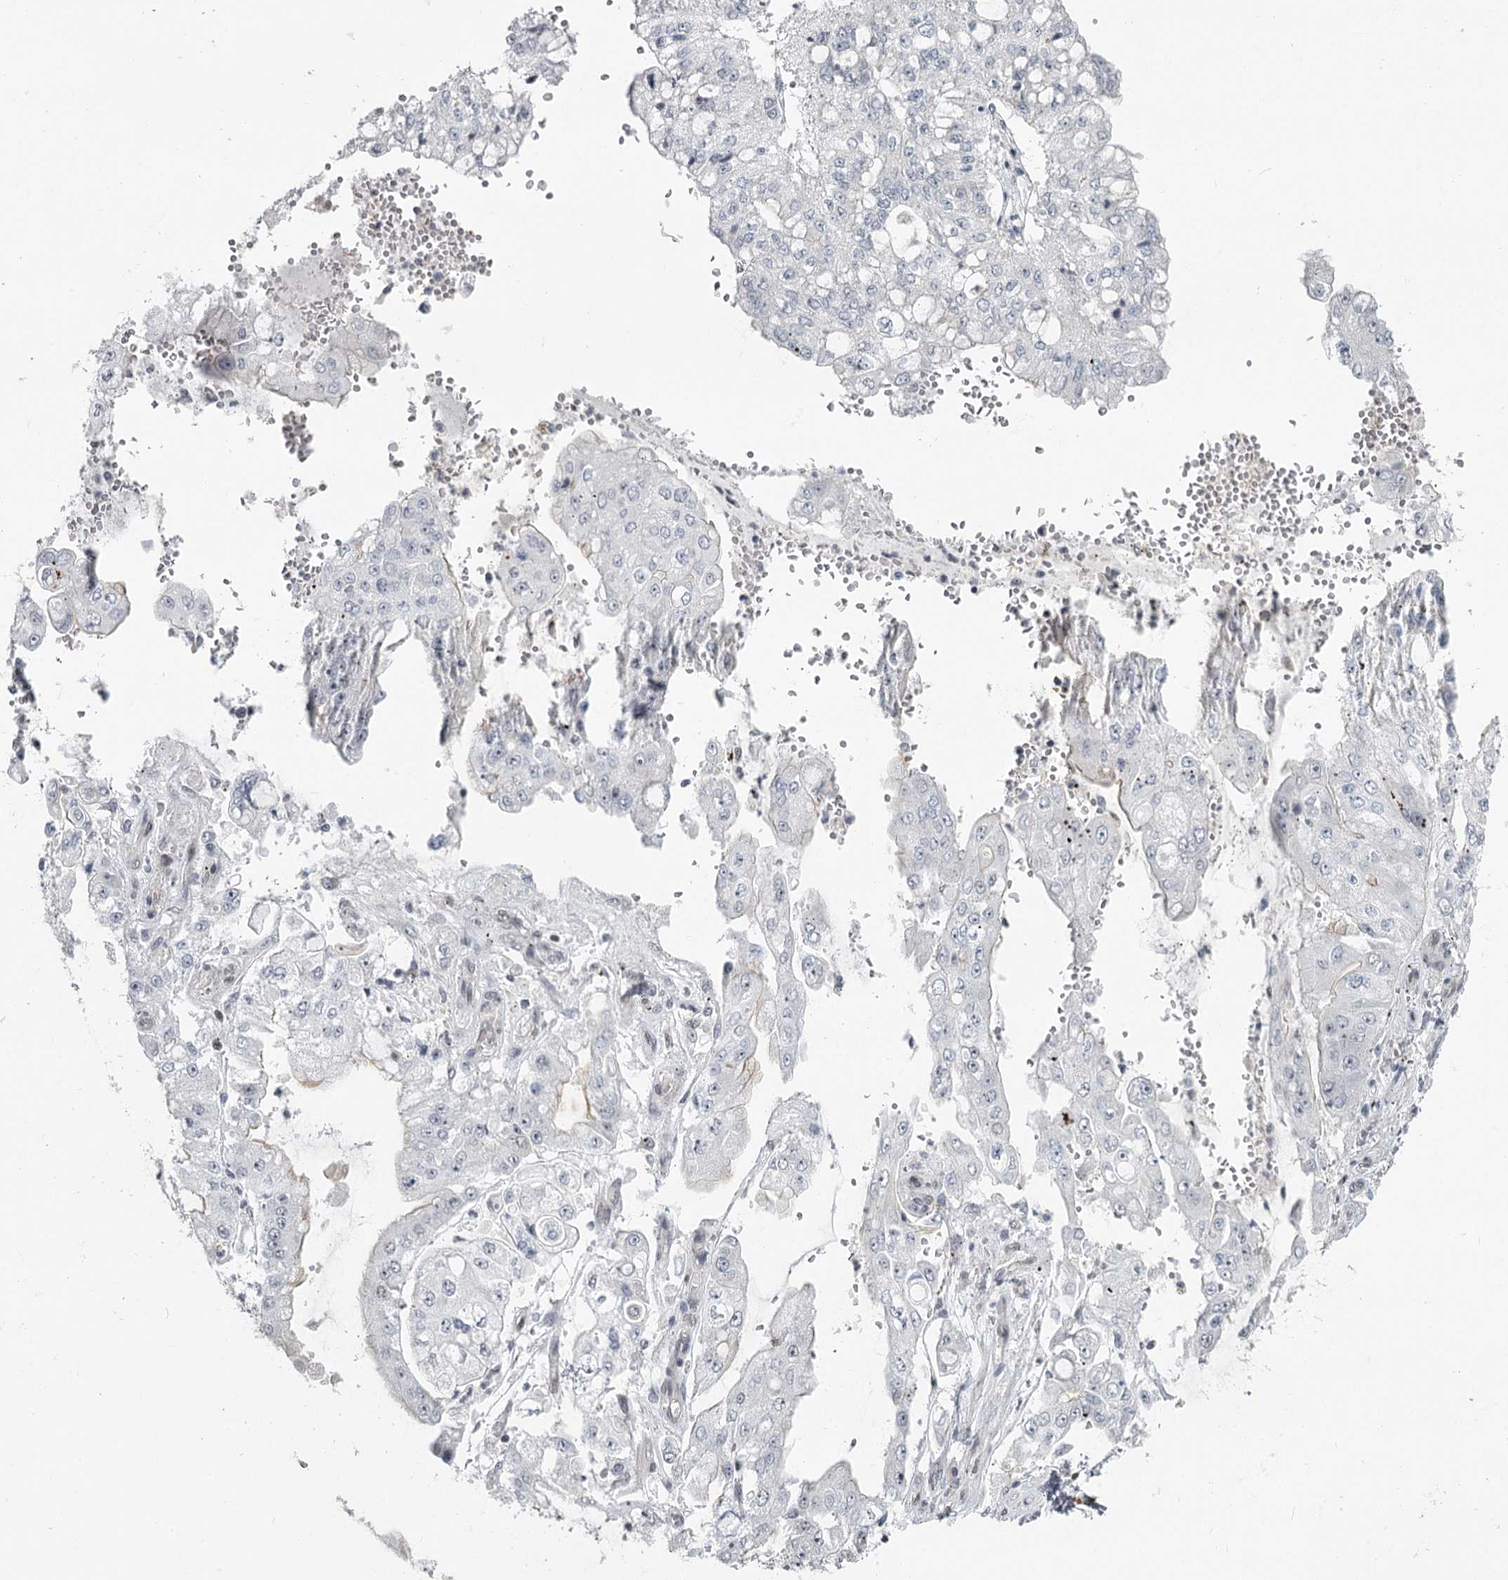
{"staining": {"intensity": "negative", "quantity": "none", "location": "none"}, "tissue": "stomach cancer", "cell_type": "Tumor cells", "image_type": "cancer", "snomed": [{"axis": "morphology", "description": "Adenocarcinoma, NOS"}, {"axis": "topography", "description": "Stomach"}], "caption": "Immunohistochemistry (IHC) image of human adenocarcinoma (stomach) stained for a protein (brown), which reveals no expression in tumor cells.", "gene": "FAM13C", "patient": {"sex": "male", "age": 76}}